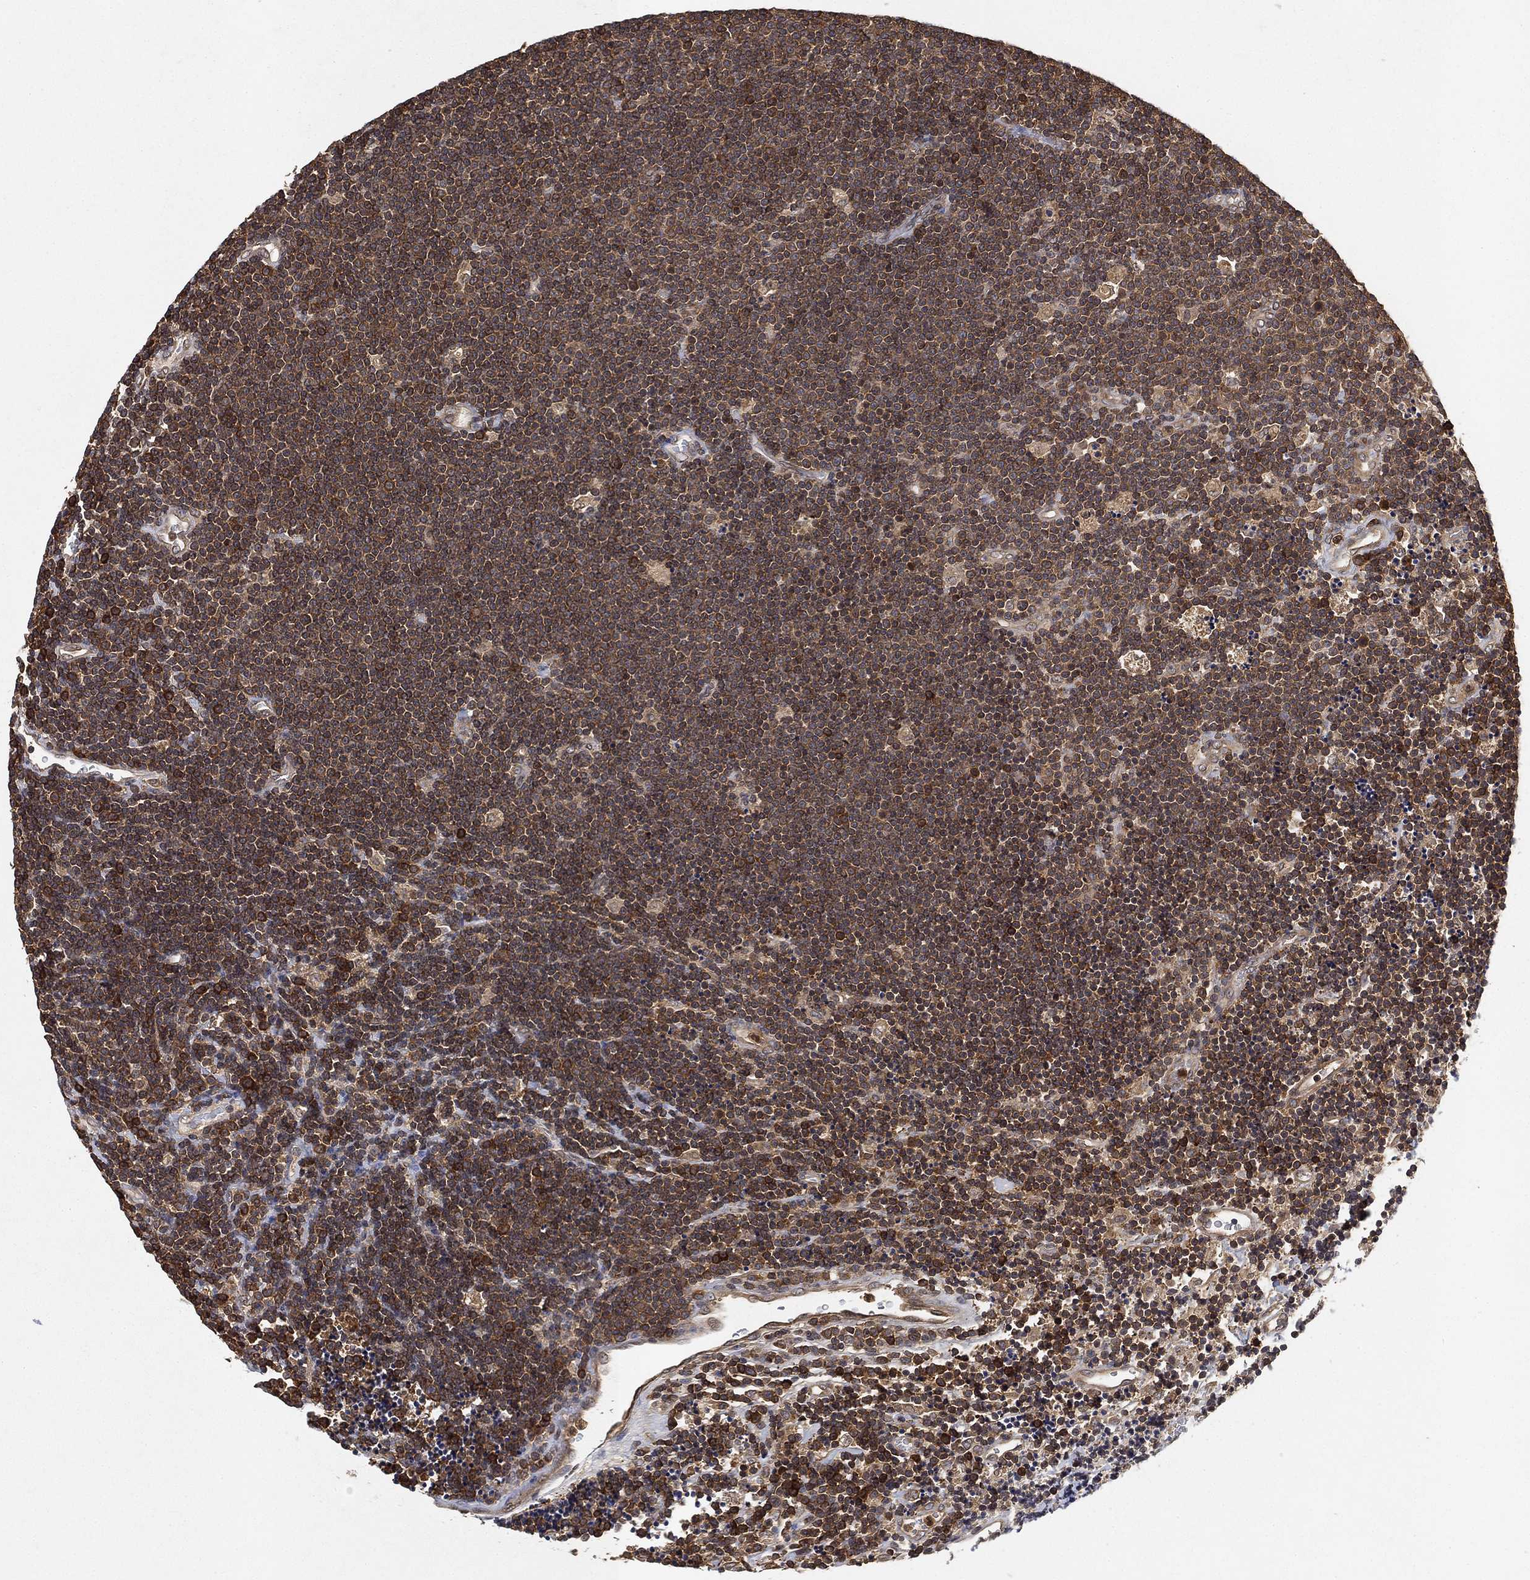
{"staining": {"intensity": "moderate", "quantity": ">75%", "location": "cytoplasmic/membranous"}, "tissue": "lymphoma", "cell_type": "Tumor cells", "image_type": "cancer", "snomed": [{"axis": "morphology", "description": "Malignant lymphoma, non-Hodgkin's type, Low grade"}, {"axis": "topography", "description": "Brain"}], "caption": "IHC (DAB) staining of human low-grade malignant lymphoma, non-Hodgkin's type demonstrates moderate cytoplasmic/membranous protein positivity in approximately >75% of tumor cells.", "gene": "UBA5", "patient": {"sex": "female", "age": 66}}